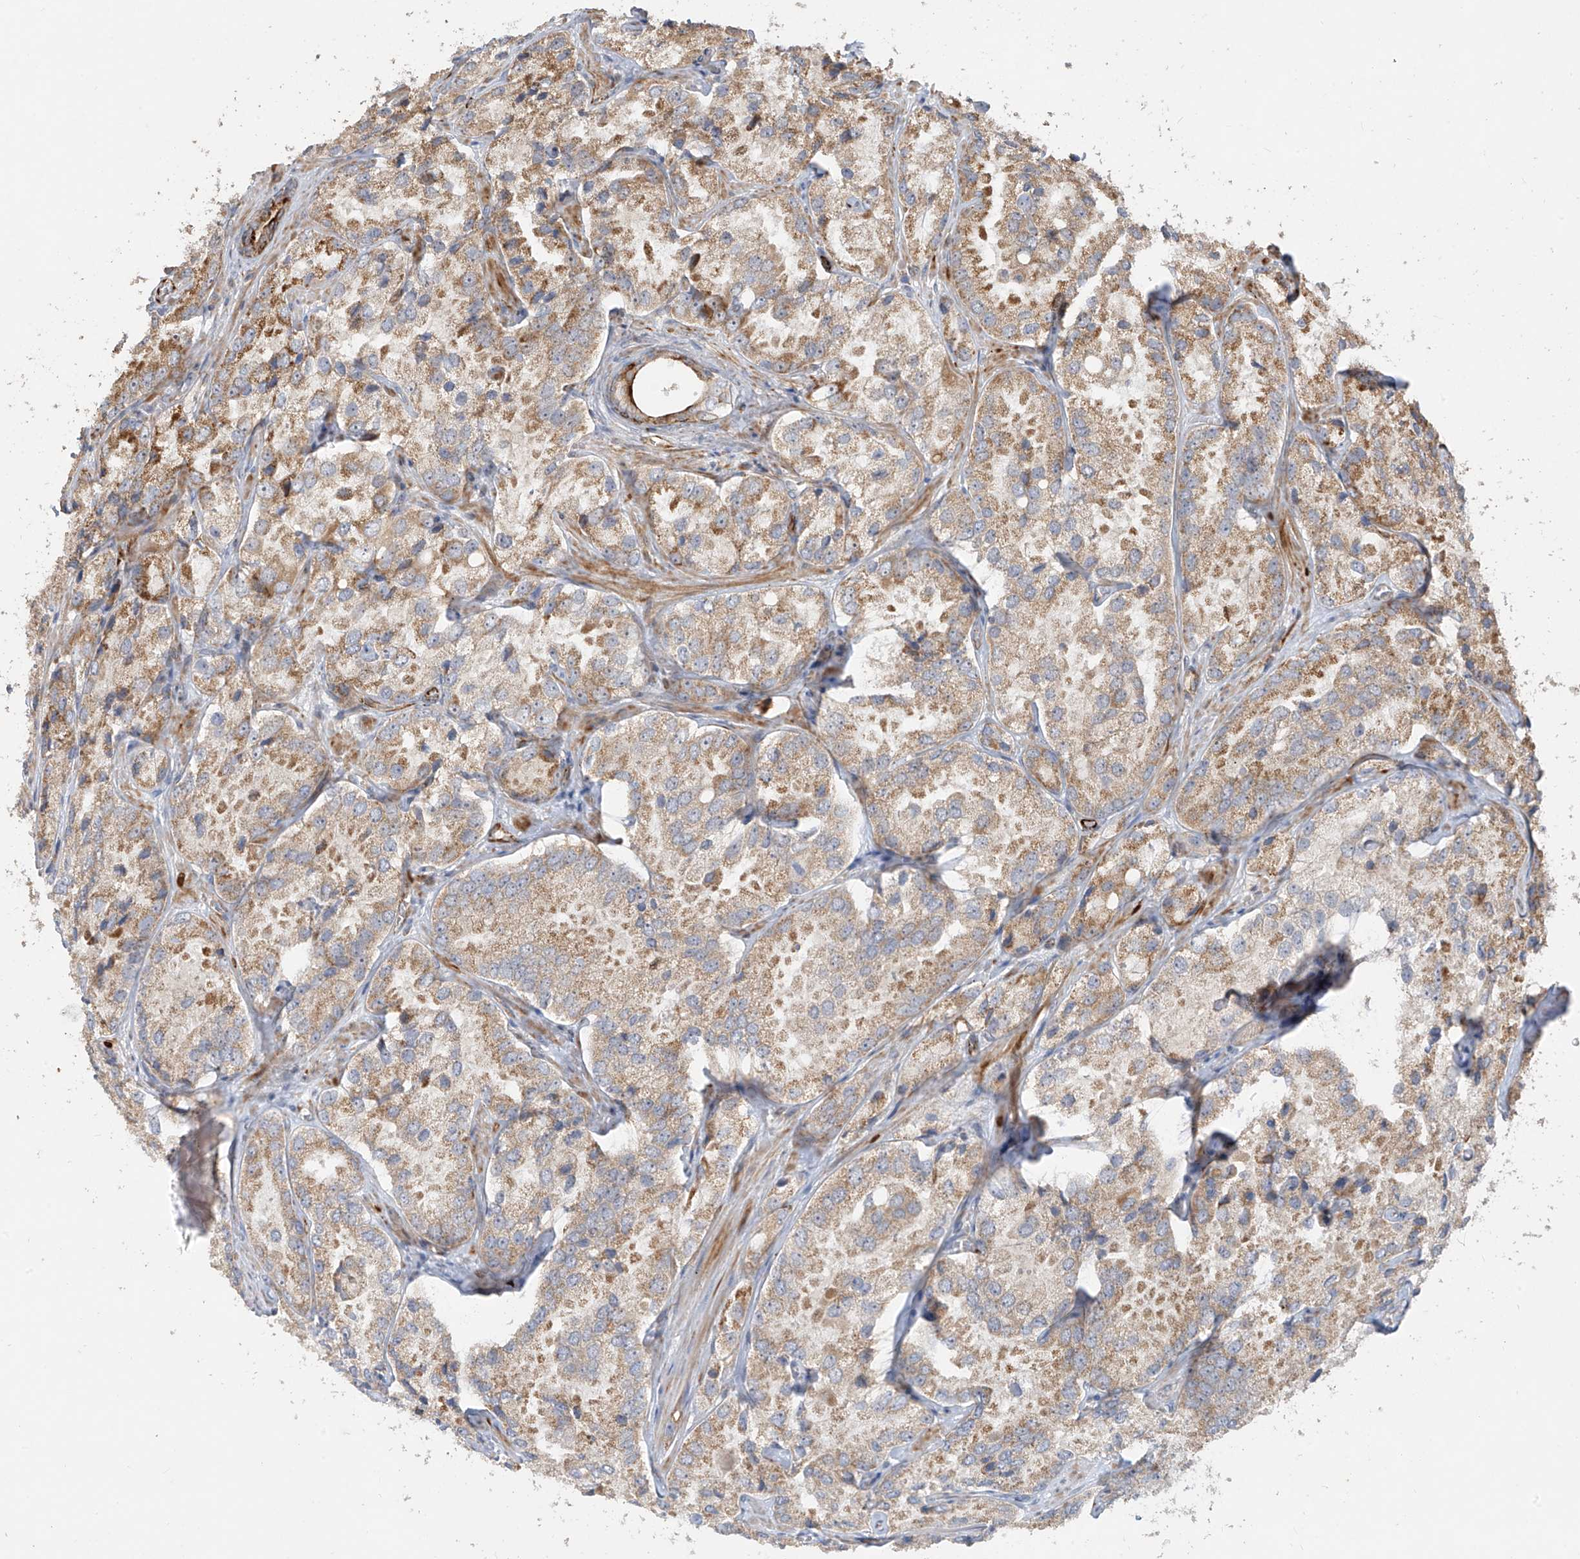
{"staining": {"intensity": "moderate", "quantity": "25%-75%", "location": "cytoplasmic/membranous"}, "tissue": "prostate cancer", "cell_type": "Tumor cells", "image_type": "cancer", "snomed": [{"axis": "morphology", "description": "Adenocarcinoma, High grade"}, {"axis": "topography", "description": "Prostate"}], "caption": "Tumor cells show medium levels of moderate cytoplasmic/membranous expression in approximately 25%-75% of cells in human high-grade adenocarcinoma (prostate). The protein of interest is stained brown, and the nuclei are stained in blue (DAB IHC with brightfield microscopy, high magnification).", "gene": "DCDC2", "patient": {"sex": "male", "age": 66}}